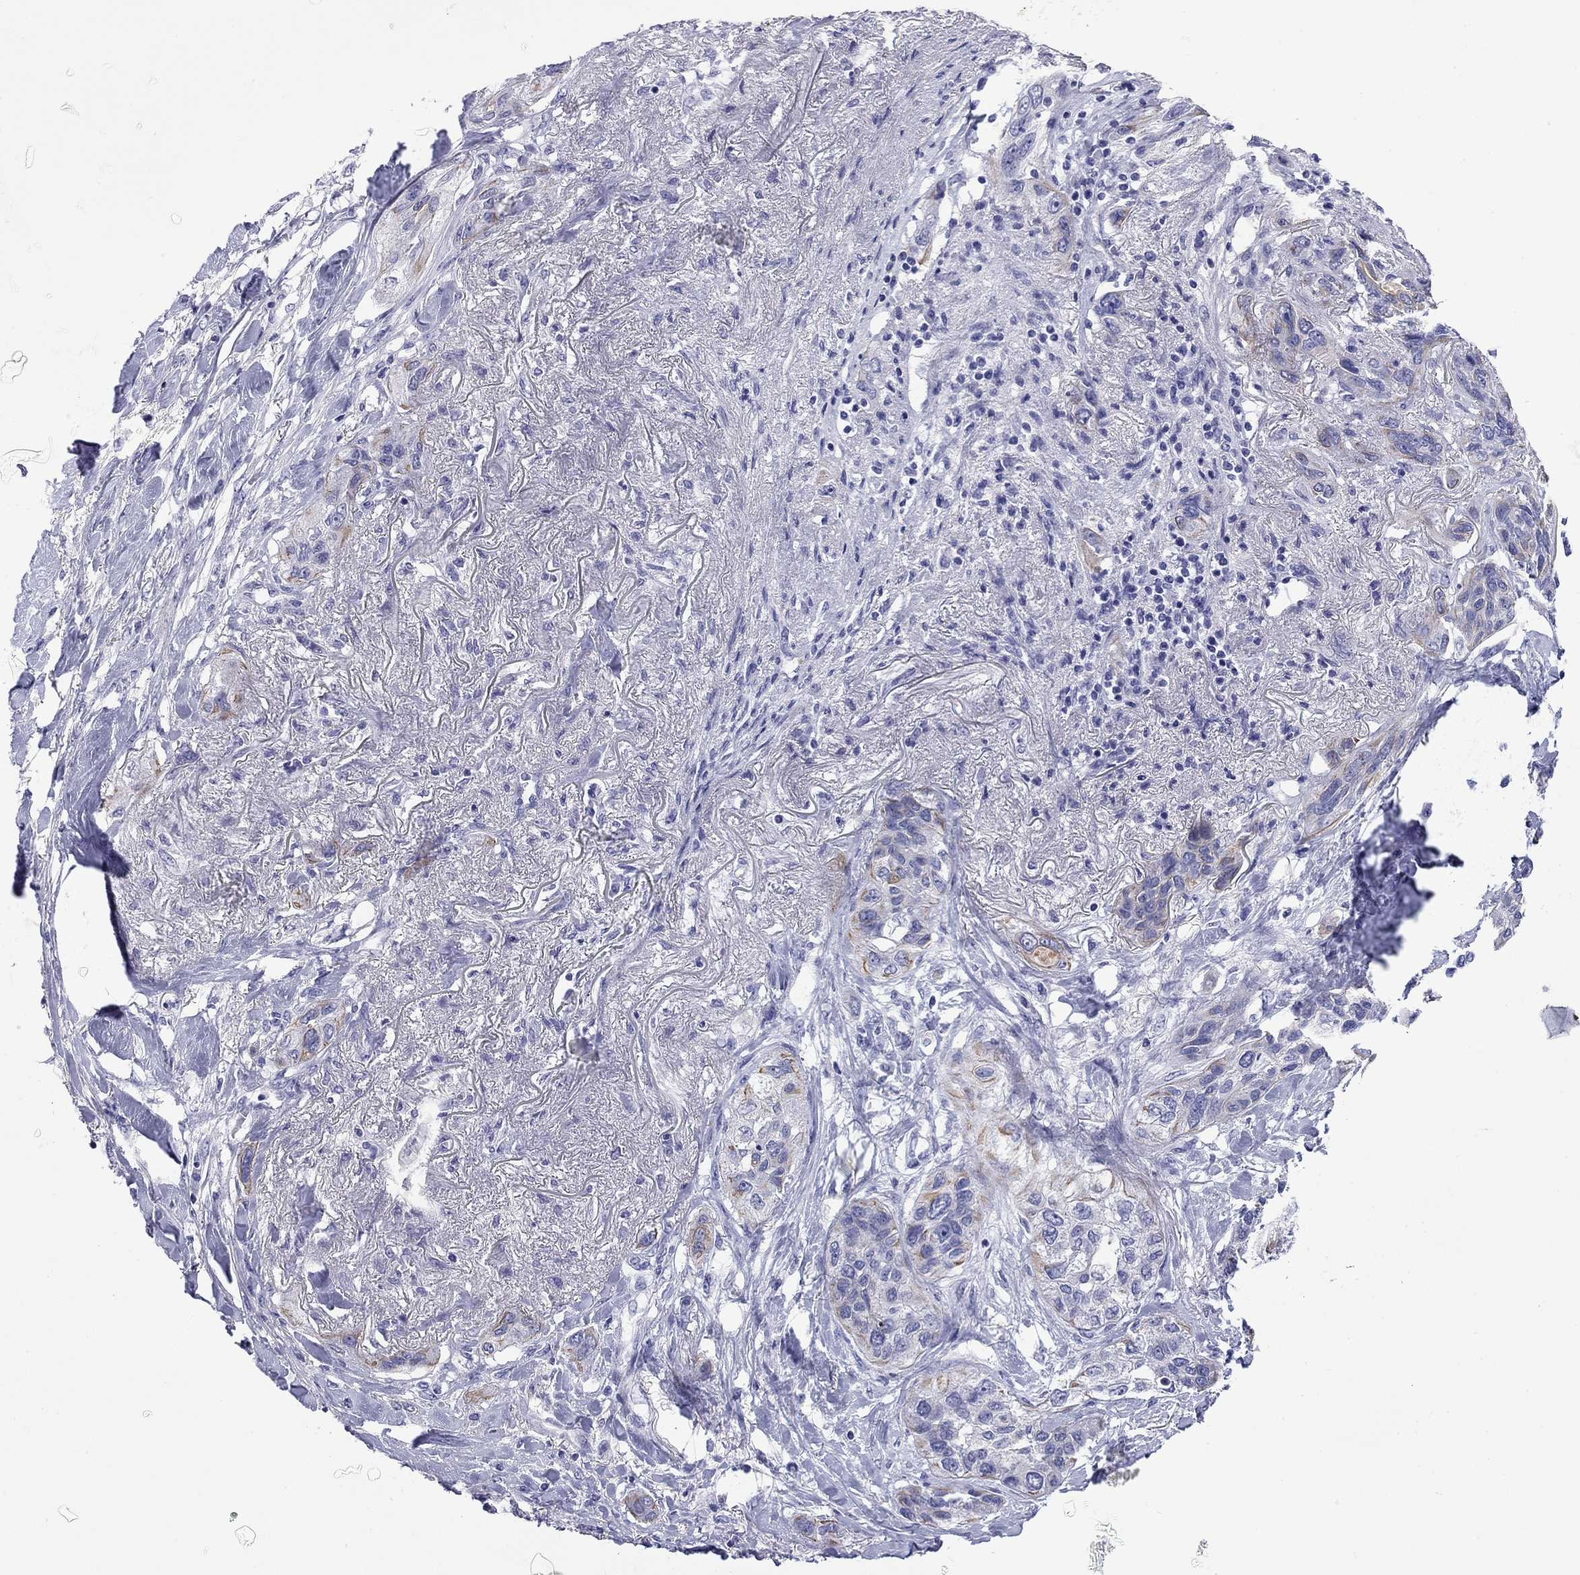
{"staining": {"intensity": "weak", "quantity": "25%-75%", "location": "cytoplasmic/membranous"}, "tissue": "lung cancer", "cell_type": "Tumor cells", "image_type": "cancer", "snomed": [{"axis": "morphology", "description": "Squamous cell carcinoma, NOS"}, {"axis": "topography", "description": "Lung"}], "caption": "Immunohistochemistry (DAB) staining of human lung cancer (squamous cell carcinoma) demonstrates weak cytoplasmic/membranous protein staining in approximately 25%-75% of tumor cells.", "gene": "CMYA5", "patient": {"sex": "female", "age": 70}}